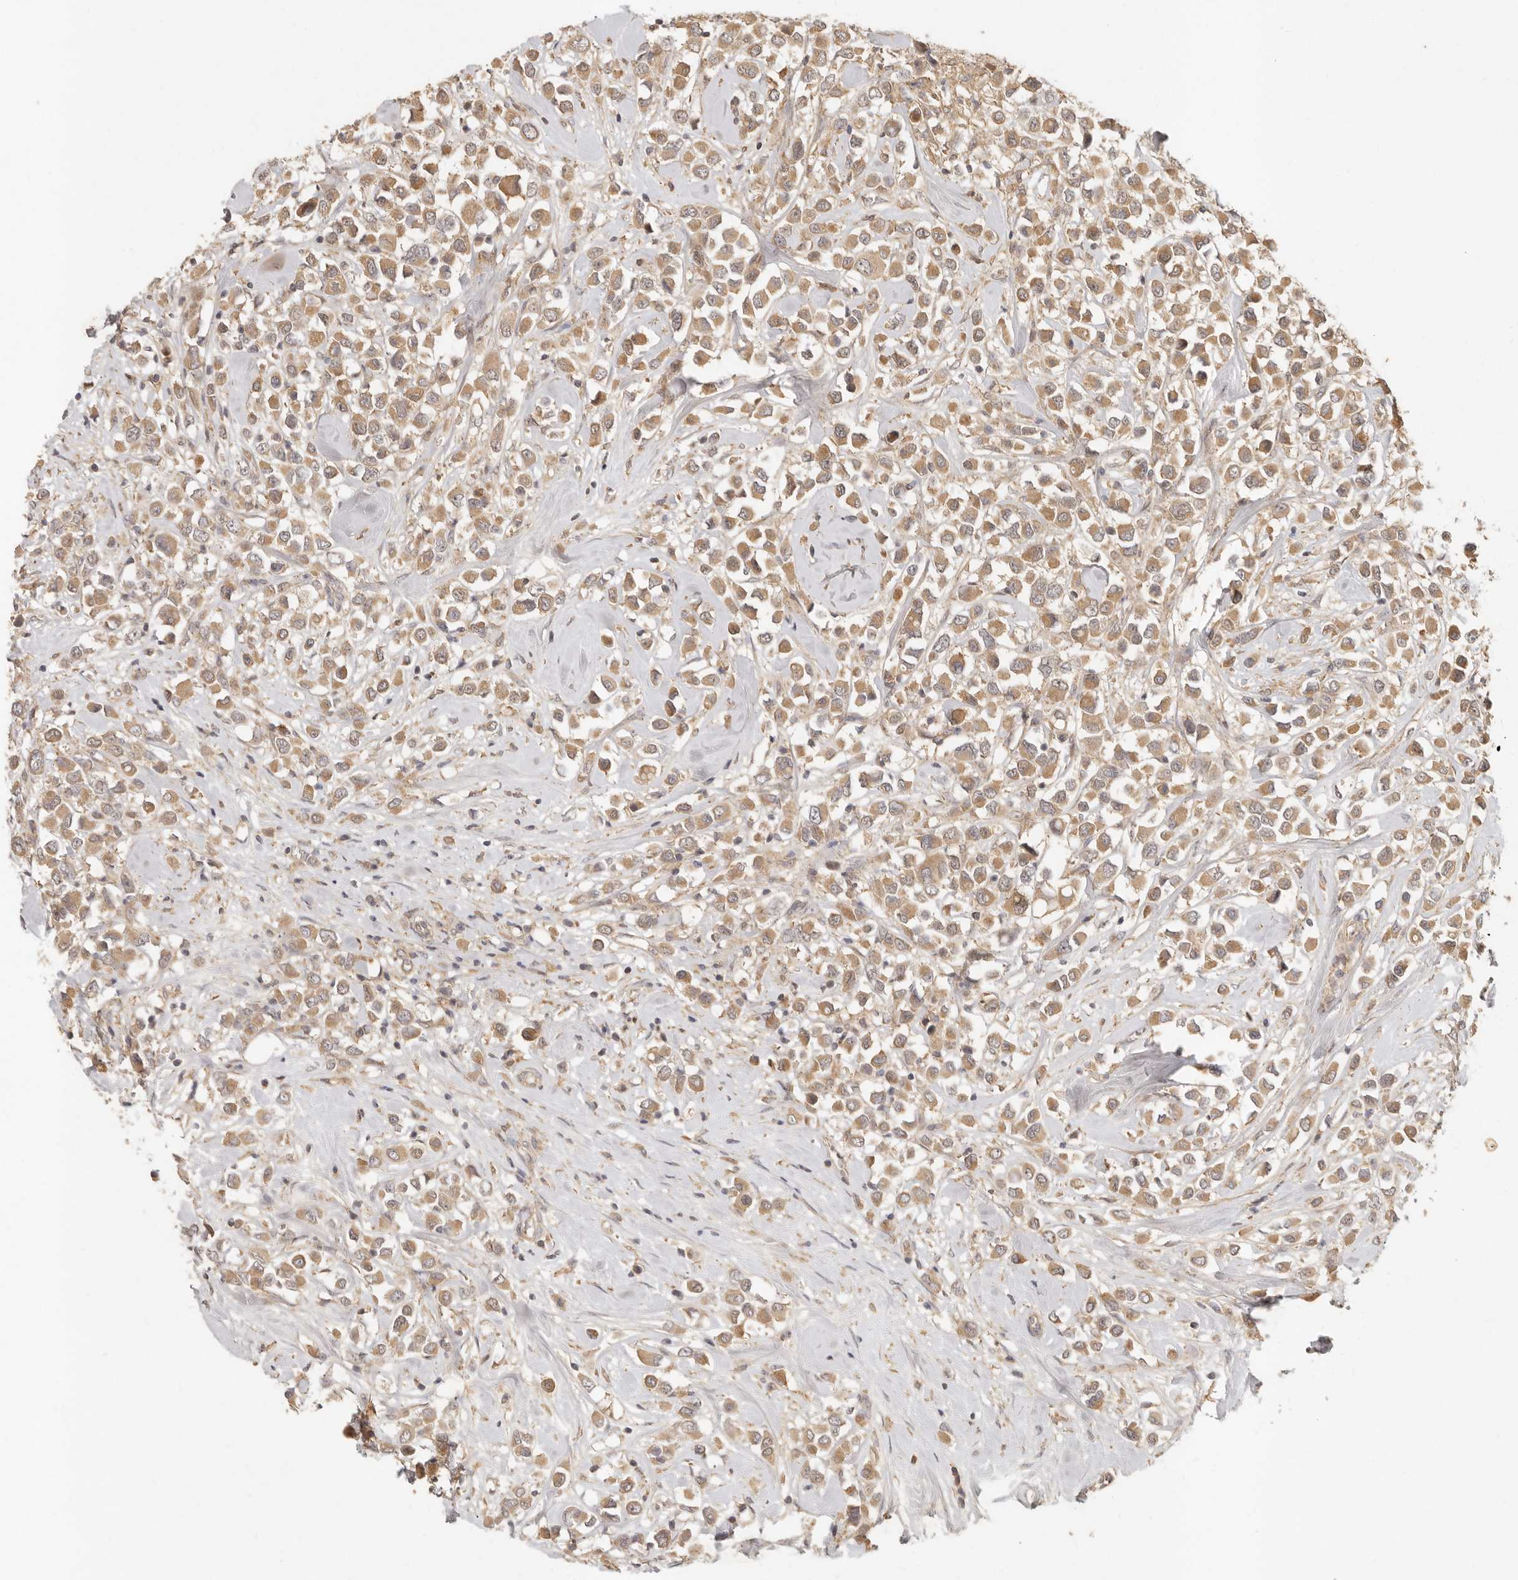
{"staining": {"intensity": "moderate", "quantity": ">75%", "location": "cytoplasmic/membranous"}, "tissue": "breast cancer", "cell_type": "Tumor cells", "image_type": "cancer", "snomed": [{"axis": "morphology", "description": "Duct carcinoma"}, {"axis": "topography", "description": "Breast"}], "caption": "A brown stain labels moderate cytoplasmic/membranous expression of a protein in human invasive ductal carcinoma (breast) tumor cells.", "gene": "VIPR1", "patient": {"sex": "female", "age": 61}}